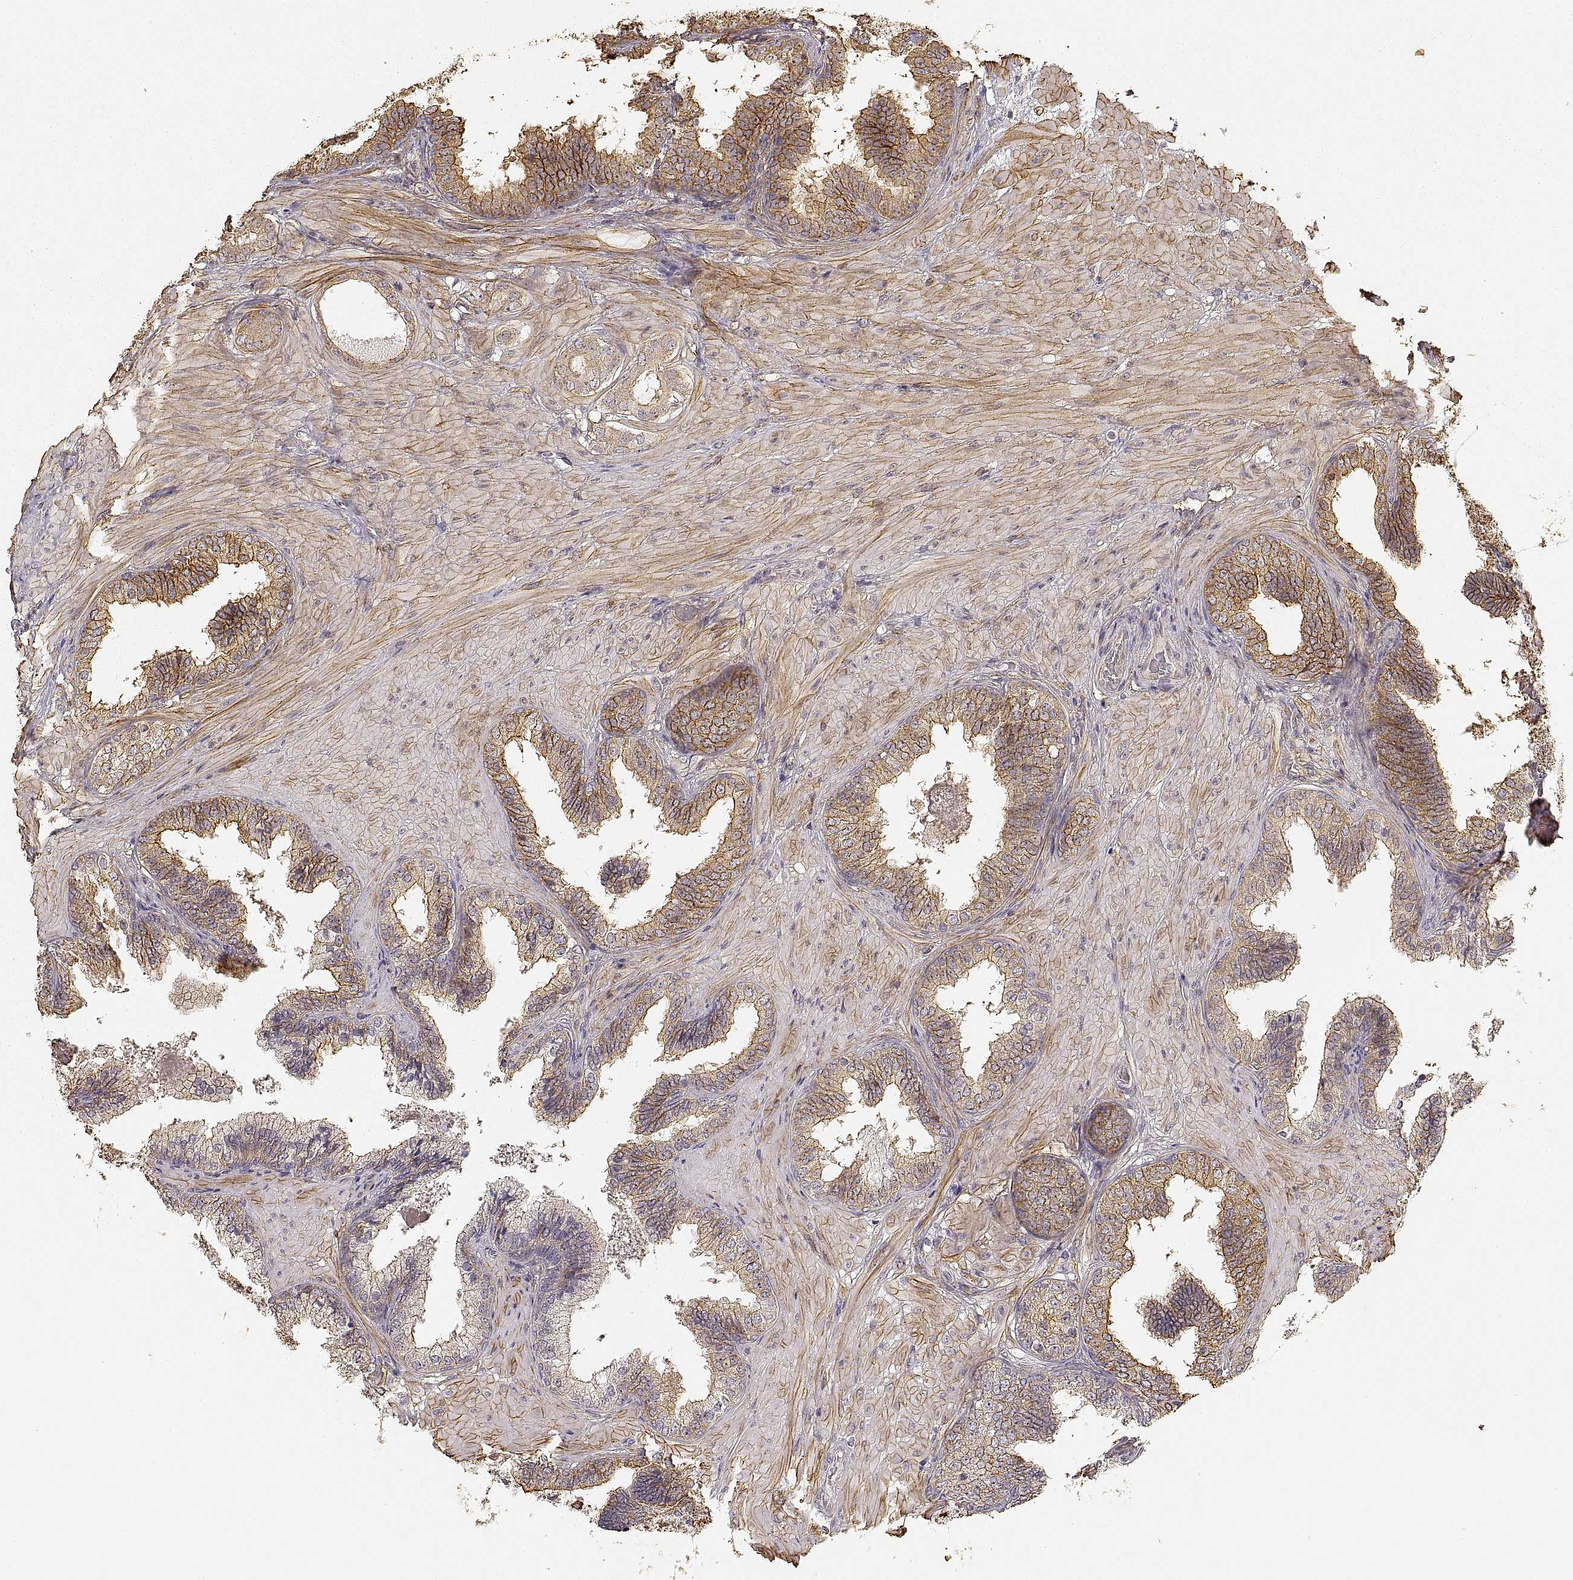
{"staining": {"intensity": "strong", "quantity": ">75%", "location": "cytoplasmic/membranous"}, "tissue": "prostate cancer", "cell_type": "Tumor cells", "image_type": "cancer", "snomed": [{"axis": "morphology", "description": "Adenocarcinoma, Low grade"}, {"axis": "topography", "description": "Prostate"}], "caption": "Immunohistochemistry (IHC) image of neoplastic tissue: human prostate low-grade adenocarcinoma stained using immunohistochemistry shows high levels of strong protein expression localized specifically in the cytoplasmic/membranous of tumor cells, appearing as a cytoplasmic/membranous brown color.", "gene": "LAMA4", "patient": {"sex": "male", "age": 60}}